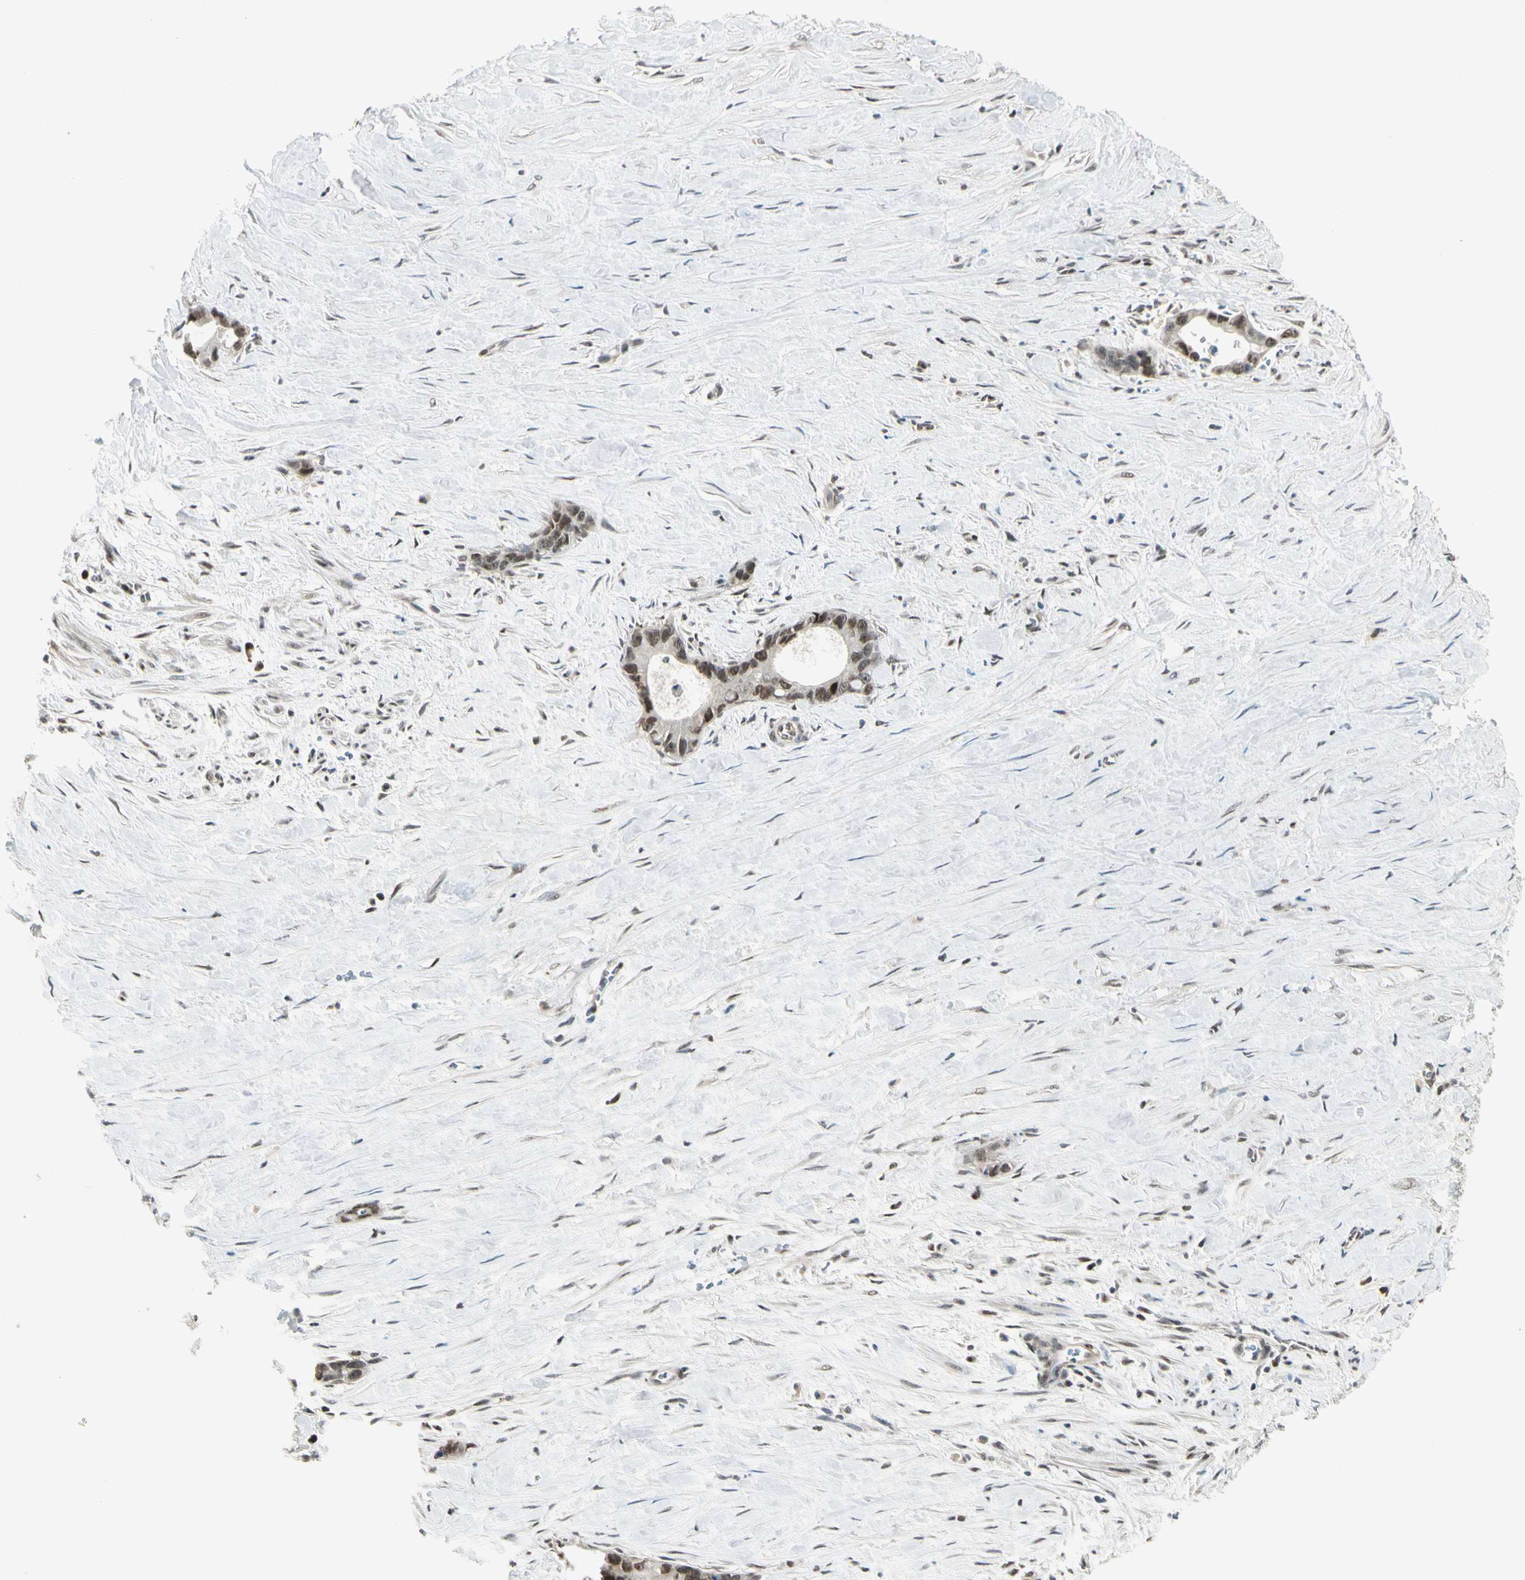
{"staining": {"intensity": "moderate", "quantity": "25%-75%", "location": "nuclear"}, "tissue": "liver cancer", "cell_type": "Tumor cells", "image_type": "cancer", "snomed": [{"axis": "morphology", "description": "Cholangiocarcinoma"}, {"axis": "topography", "description": "Liver"}], "caption": "Immunohistochemical staining of liver cancer shows medium levels of moderate nuclear staining in approximately 25%-75% of tumor cells.", "gene": "GTF3A", "patient": {"sex": "female", "age": 55}}